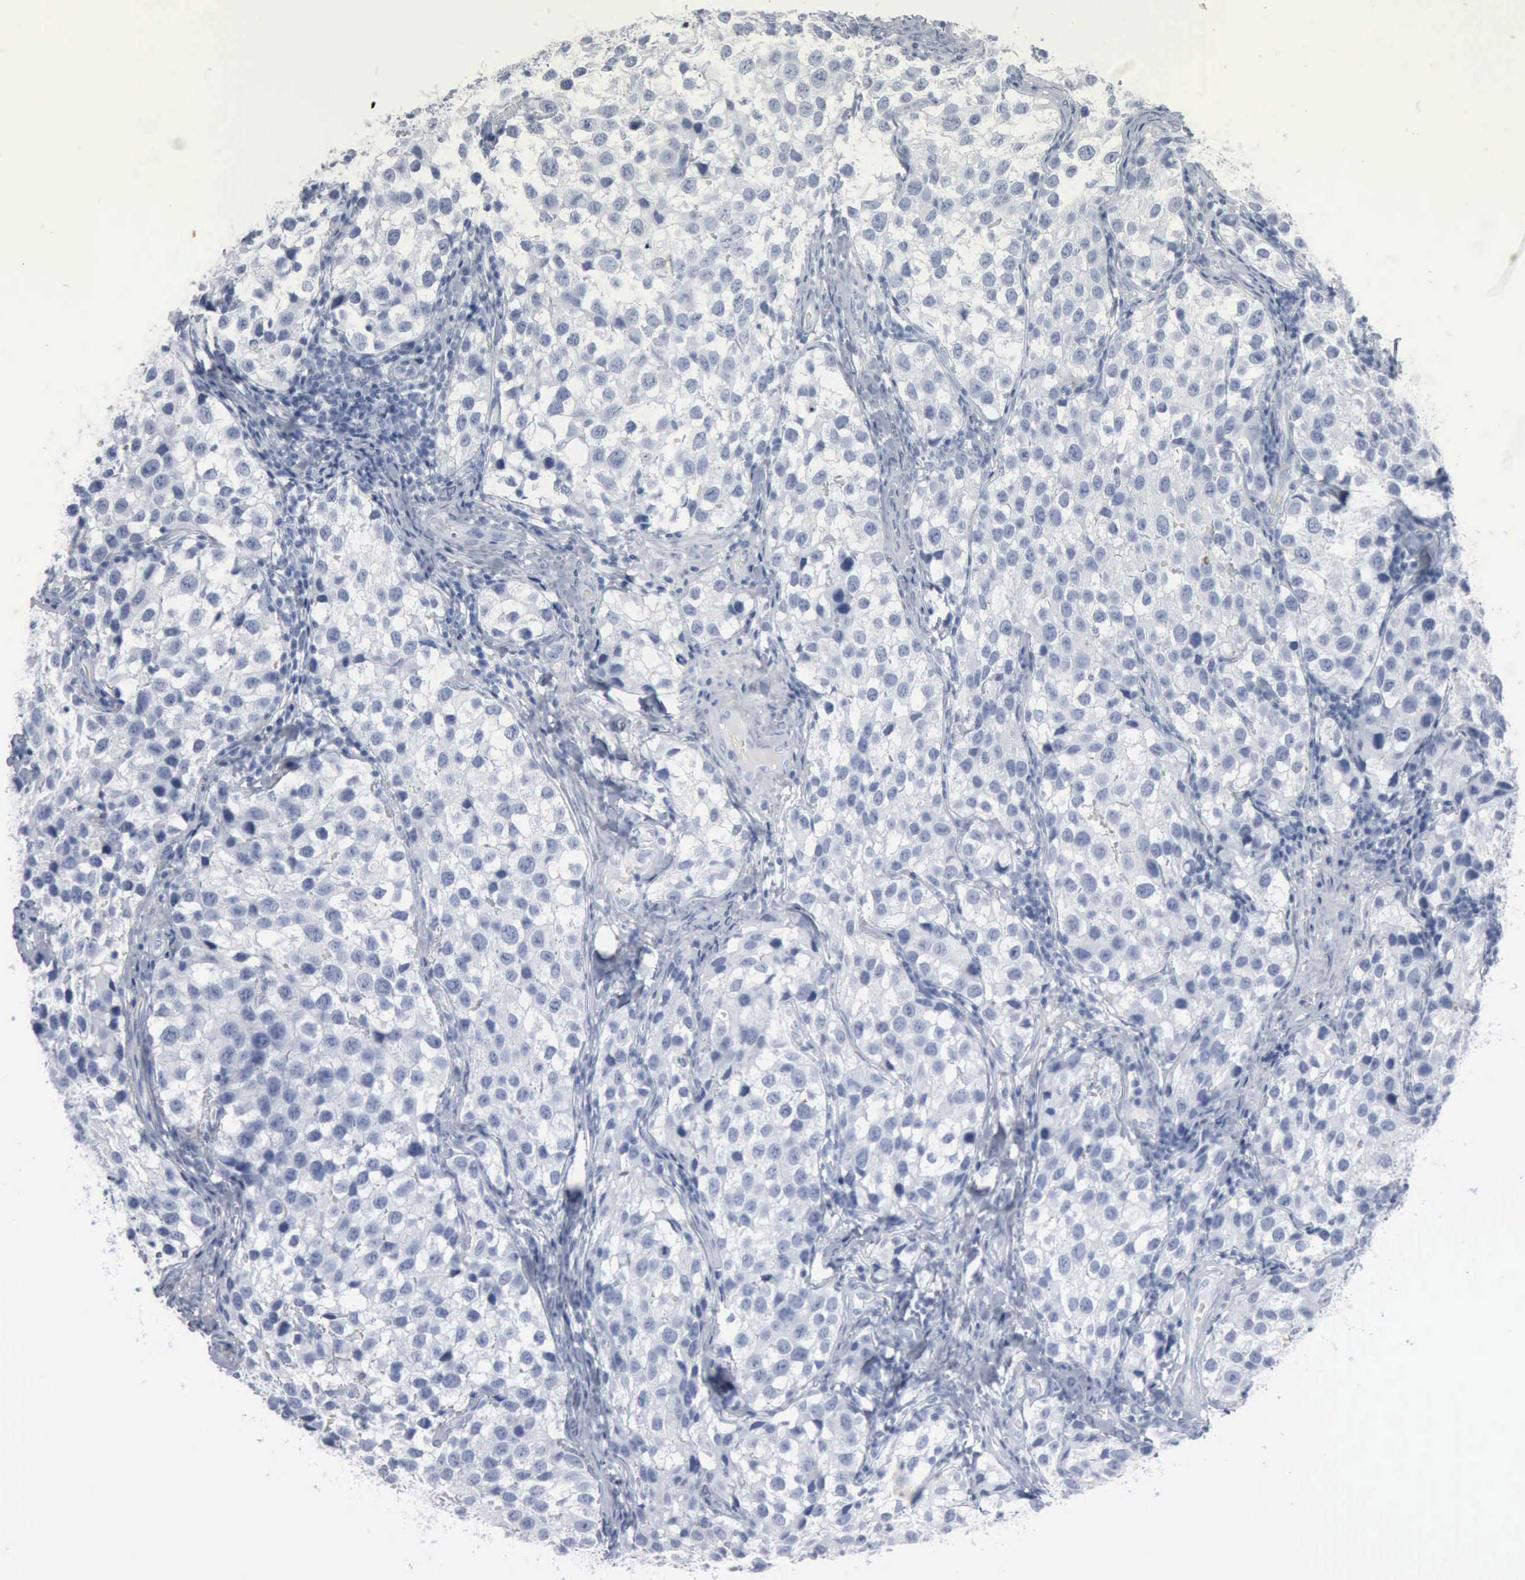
{"staining": {"intensity": "negative", "quantity": "none", "location": "none"}, "tissue": "testis cancer", "cell_type": "Tumor cells", "image_type": "cancer", "snomed": [{"axis": "morphology", "description": "Seminoma, NOS"}, {"axis": "topography", "description": "Testis"}], "caption": "A histopathology image of seminoma (testis) stained for a protein shows no brown staining in tumor cells. (IHC, brightfield microscopy, high magnification).", "gene": "DMD", "patient": {"sex": "male", "age": 39}}